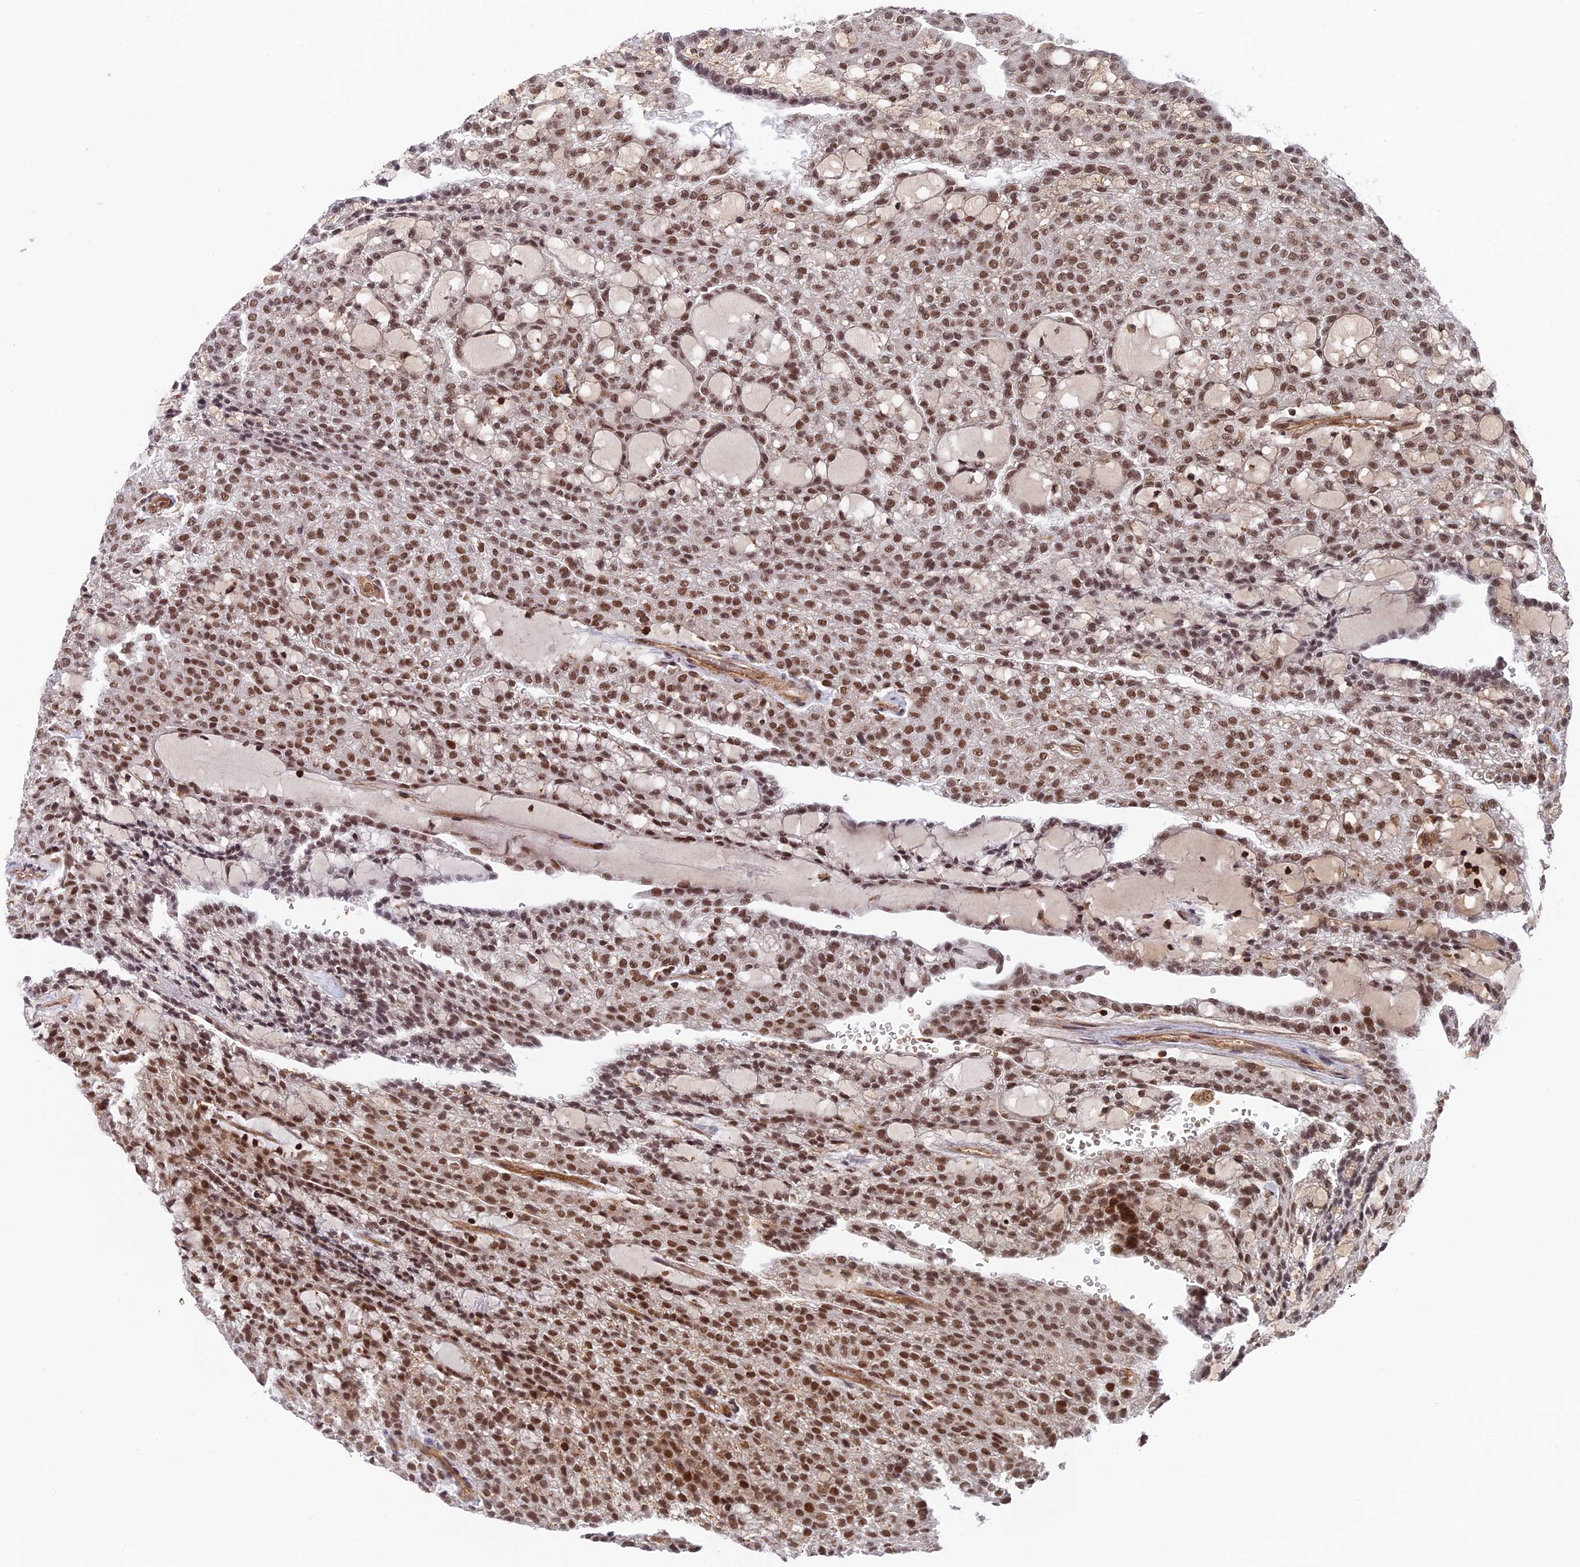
{"staining": {"intensity": "moderate", "quantity": ">75%", "location": "nuclear"}, "tissue": "renal cancer", "cell_type": "Tumor cells", "image_type": "cancer", "snomed": [{"axis": "morphology", "description": "Adenocarcinoma, NOS"}, {"axis": "topography", "description": "Kidney"}], "caption": "Renal adenocarcinoma stained with a protein marker reveals moderate staining in tumor cells.", "gene": "OSBPL1A", "patient": {"sex": "male", "age": 63}}